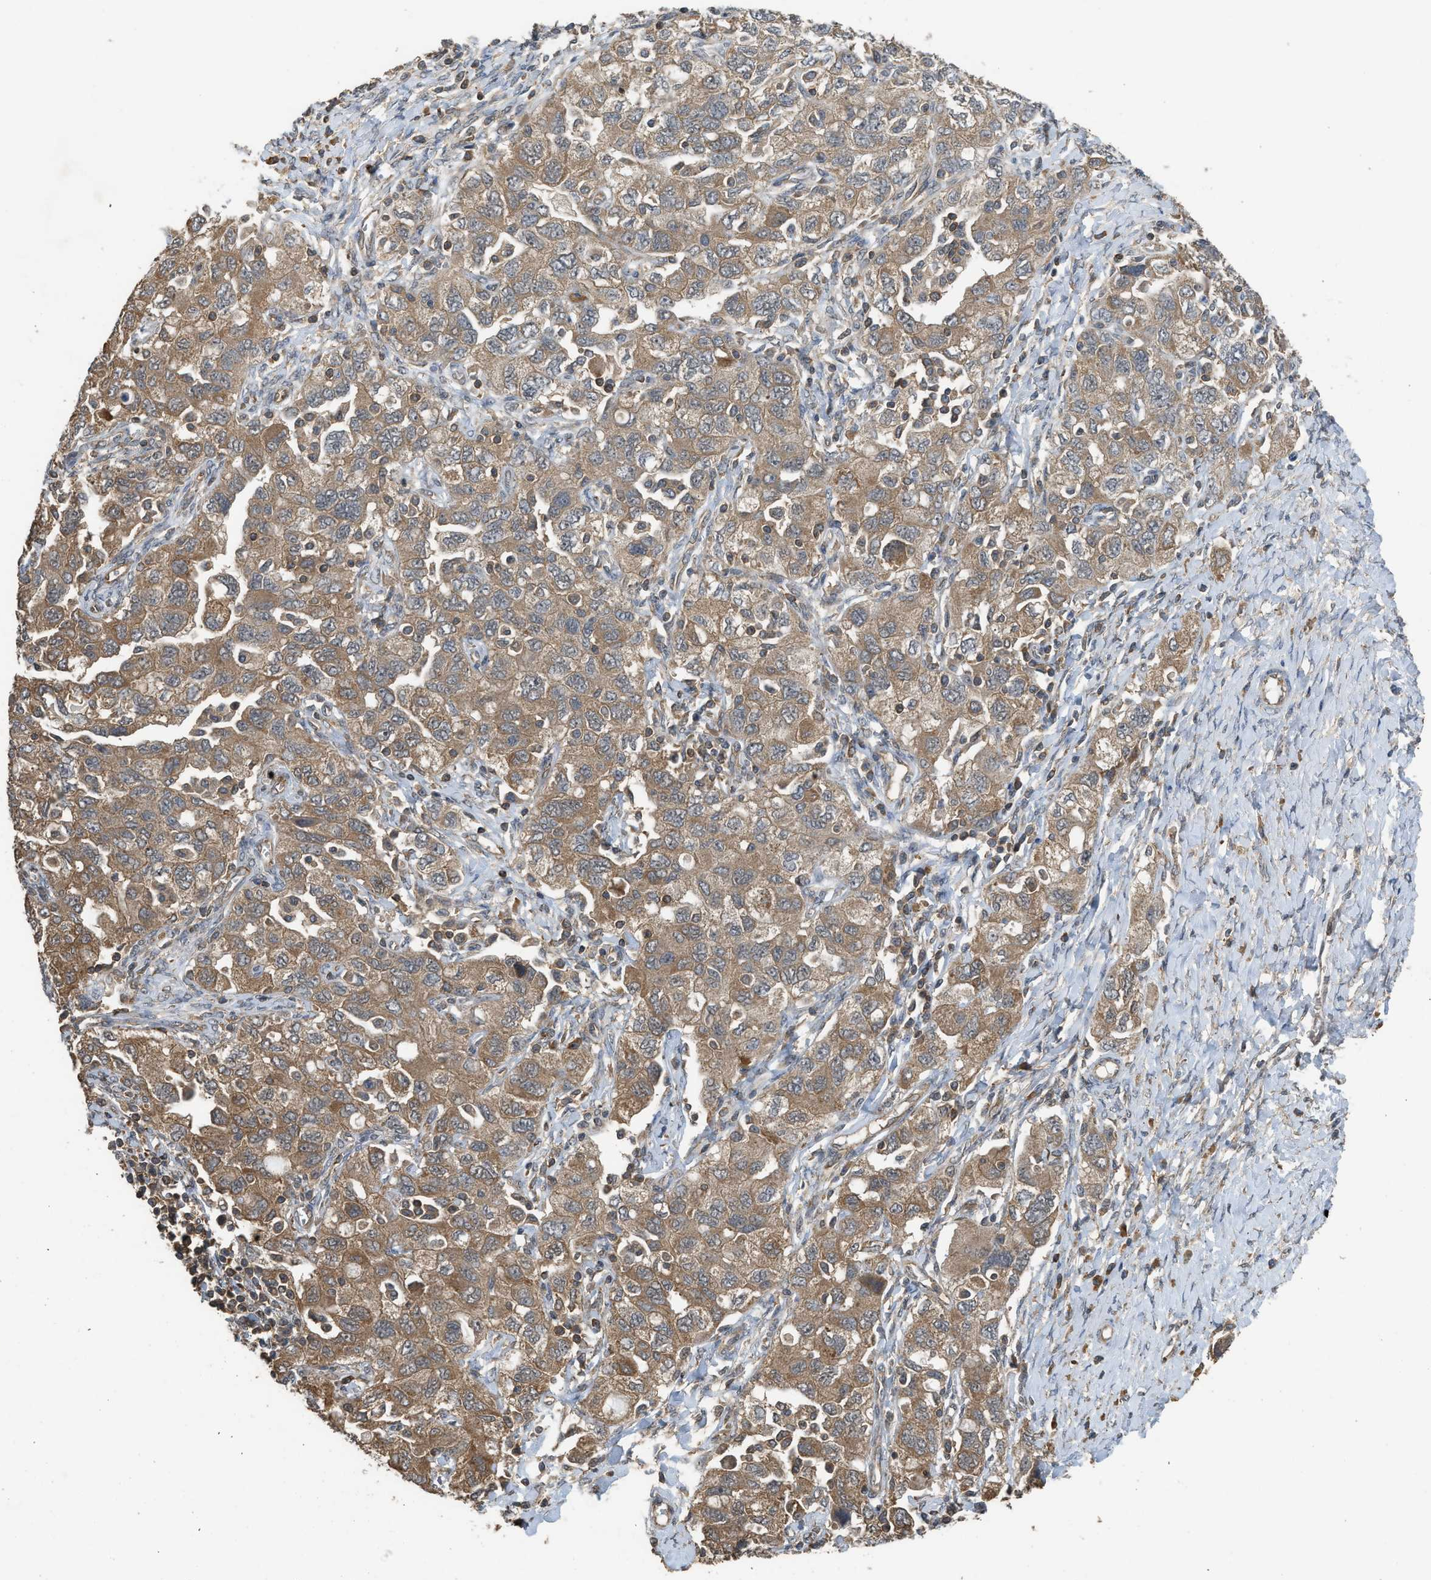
{"staining": {"intensity": "moderate", "quantity": ">75%", "location": "cytoplasmic/membranous"}, "tissue": "ovarian cancer", "cell_type": "Tumor cells", "image_type": "cancer", "snomed": [{"axis": "morphology", "description": "Carcinoma, NOS"}, {"axis": "morphology", "description": "Cystadenocarcinoma, serous, NOS"}, {"axis": "topography", "description": "Ovary"}], "caption": "DAB immunohistochemical staining of ovarian cancer displays moderate cytoplasmic/membranous protein staining in approximately >75% of tumor cells.", "gene": "HIP1R", "patient": {"sex": "female", "age": 69}}